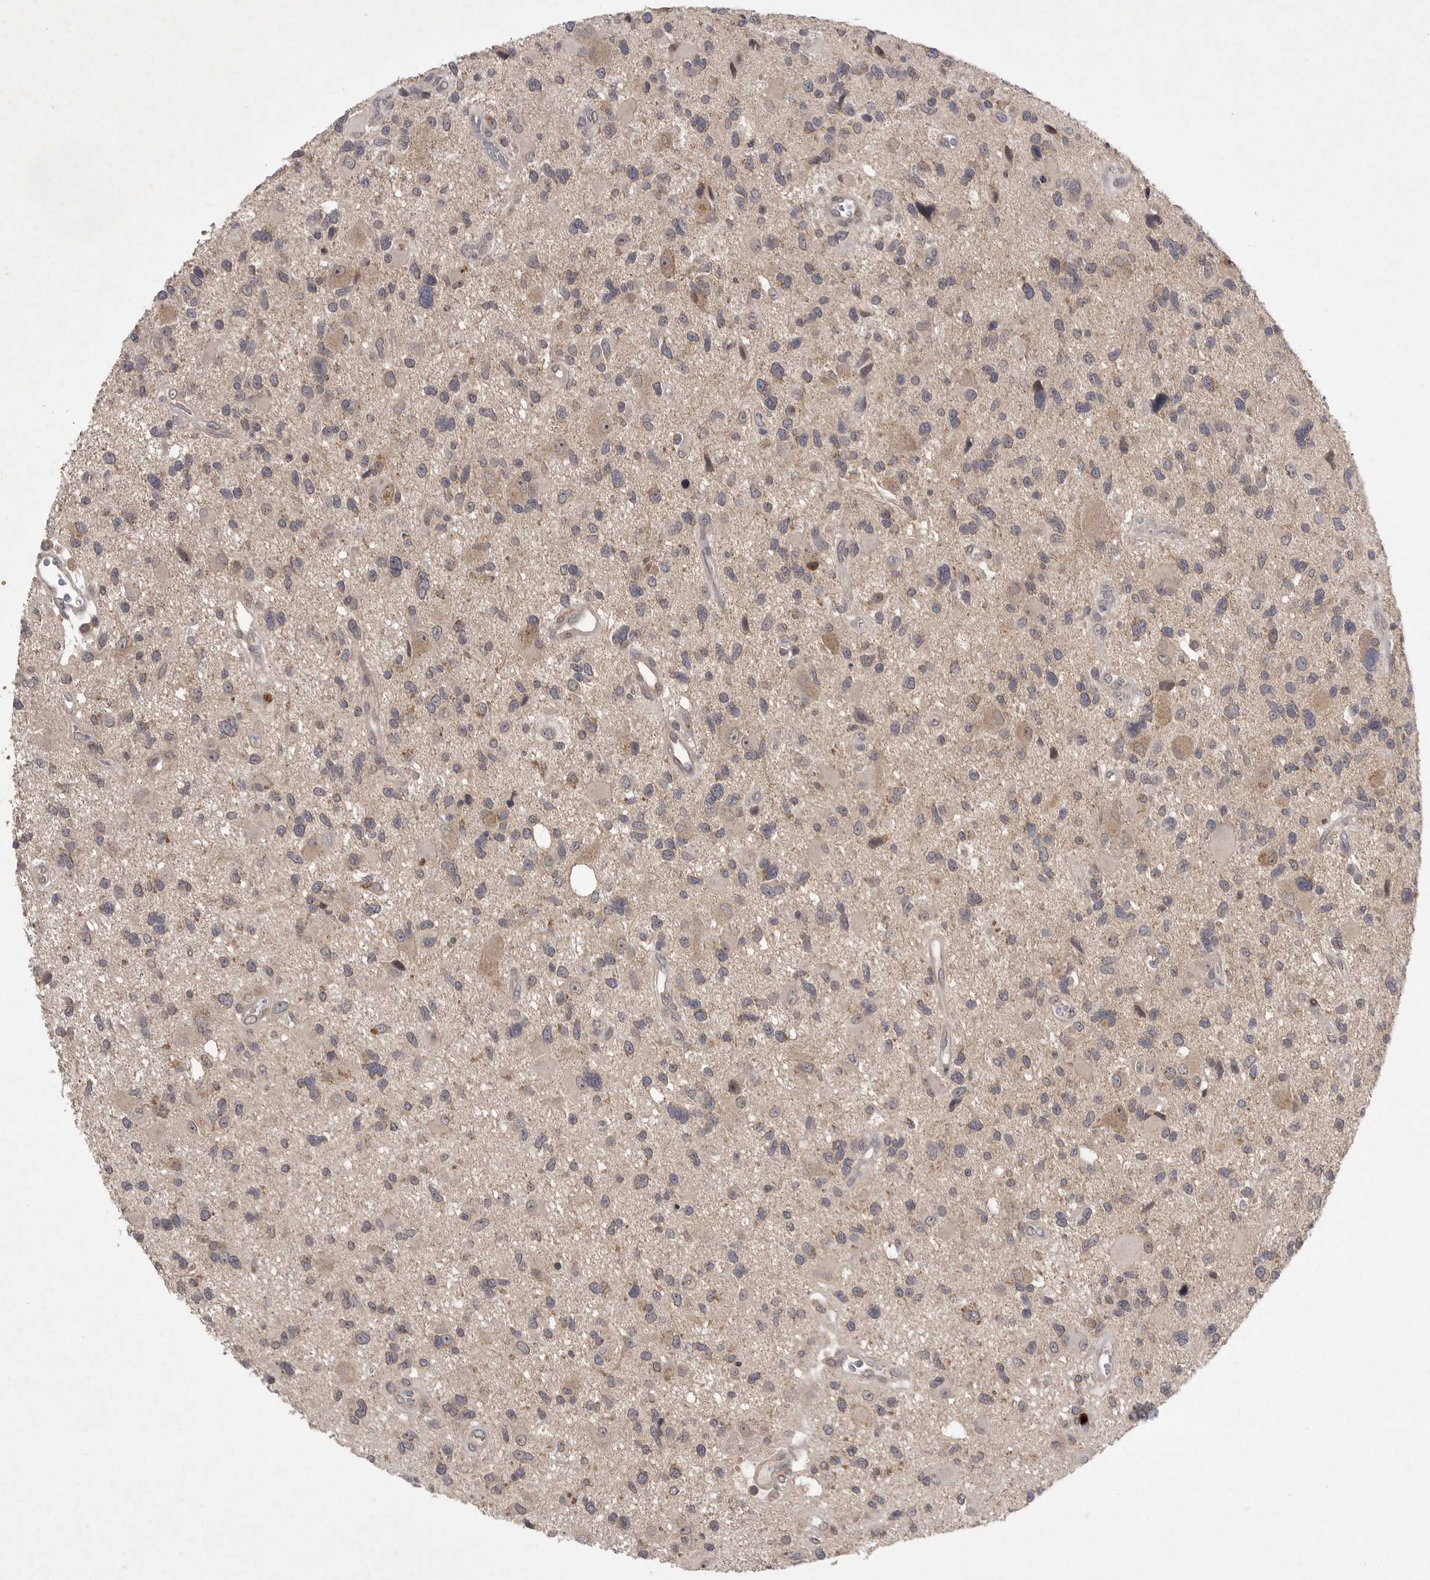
{"staining": {"intensity": "weak", "quantity": "<25%", "location": "cytoplasmic/membranous"}, "tissue": "glioma", "cell_type": "Tumor cells", "image_type": "cancer", "snomed": [{"axis": "morphology", "description": "Glioma, malignant, High grade"}, {"axis": "topography", "description": "Brain"}], "caption": "Malignant glioma (high-grade) was stained to show a protein in brown. There is no significant expression in tumor cells.", "gene": "UBE3D", "patient": {"sex": "male", "age": 33}}